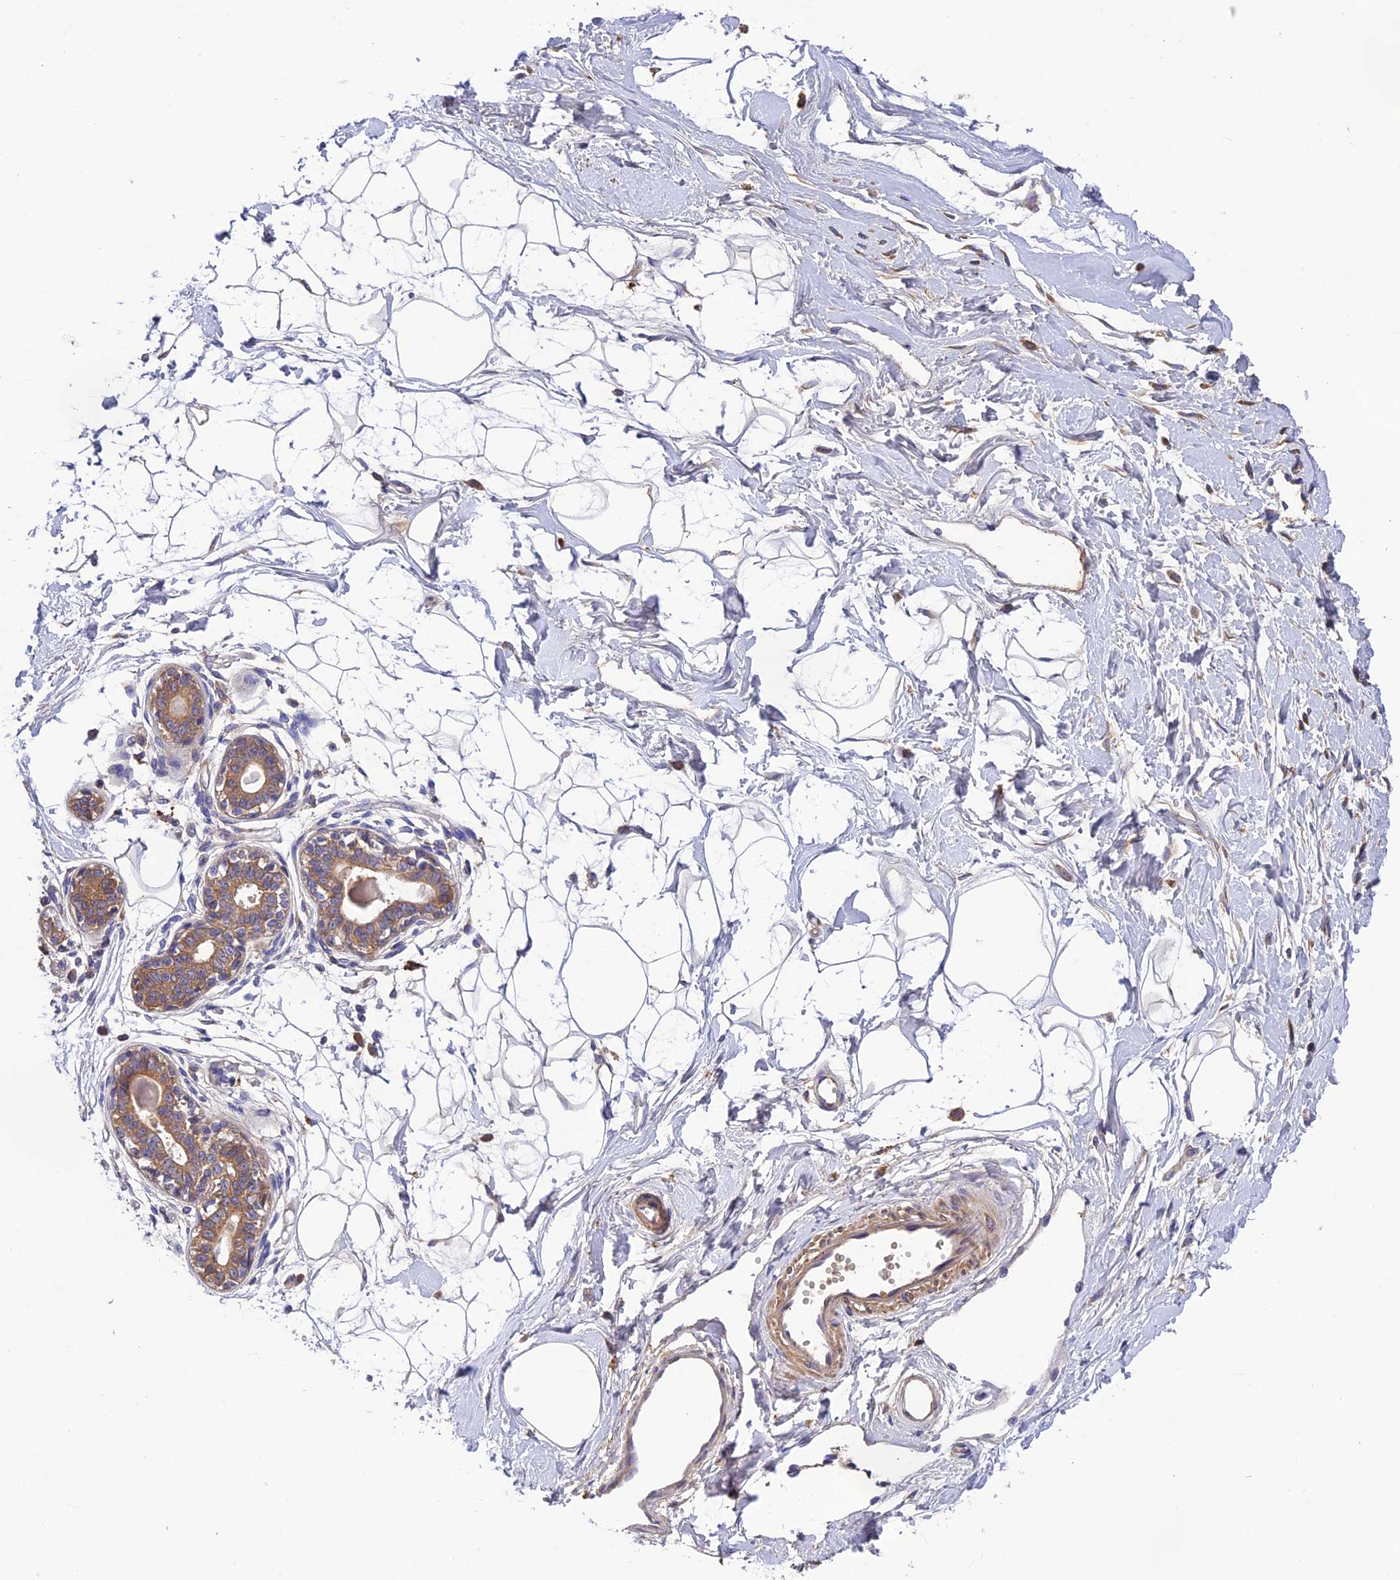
{"staining": {"intensity": "weak", "quantity": ">75%", "location": "cytoplasmic/membranous"}, "tissue": "breast", "cell_type": "Adipocytes", "image_type": "normal", "snomed": [{"axis": "morphology", "description": "Normal tissue, NOS"}, {"axis": "topography", "description": "Breast"}], "caption": "Immunohistochemistry micrograph of benign breast: breast stained using immunohistochemistry shows low levels of weak protein expression localized specifically in the cytoplasmic/membranous of adipocytes, appearing as a cytoplasmic/membranous brown color.", "gene": "PZP", "patient": {"sex": "female", "age": 45}}